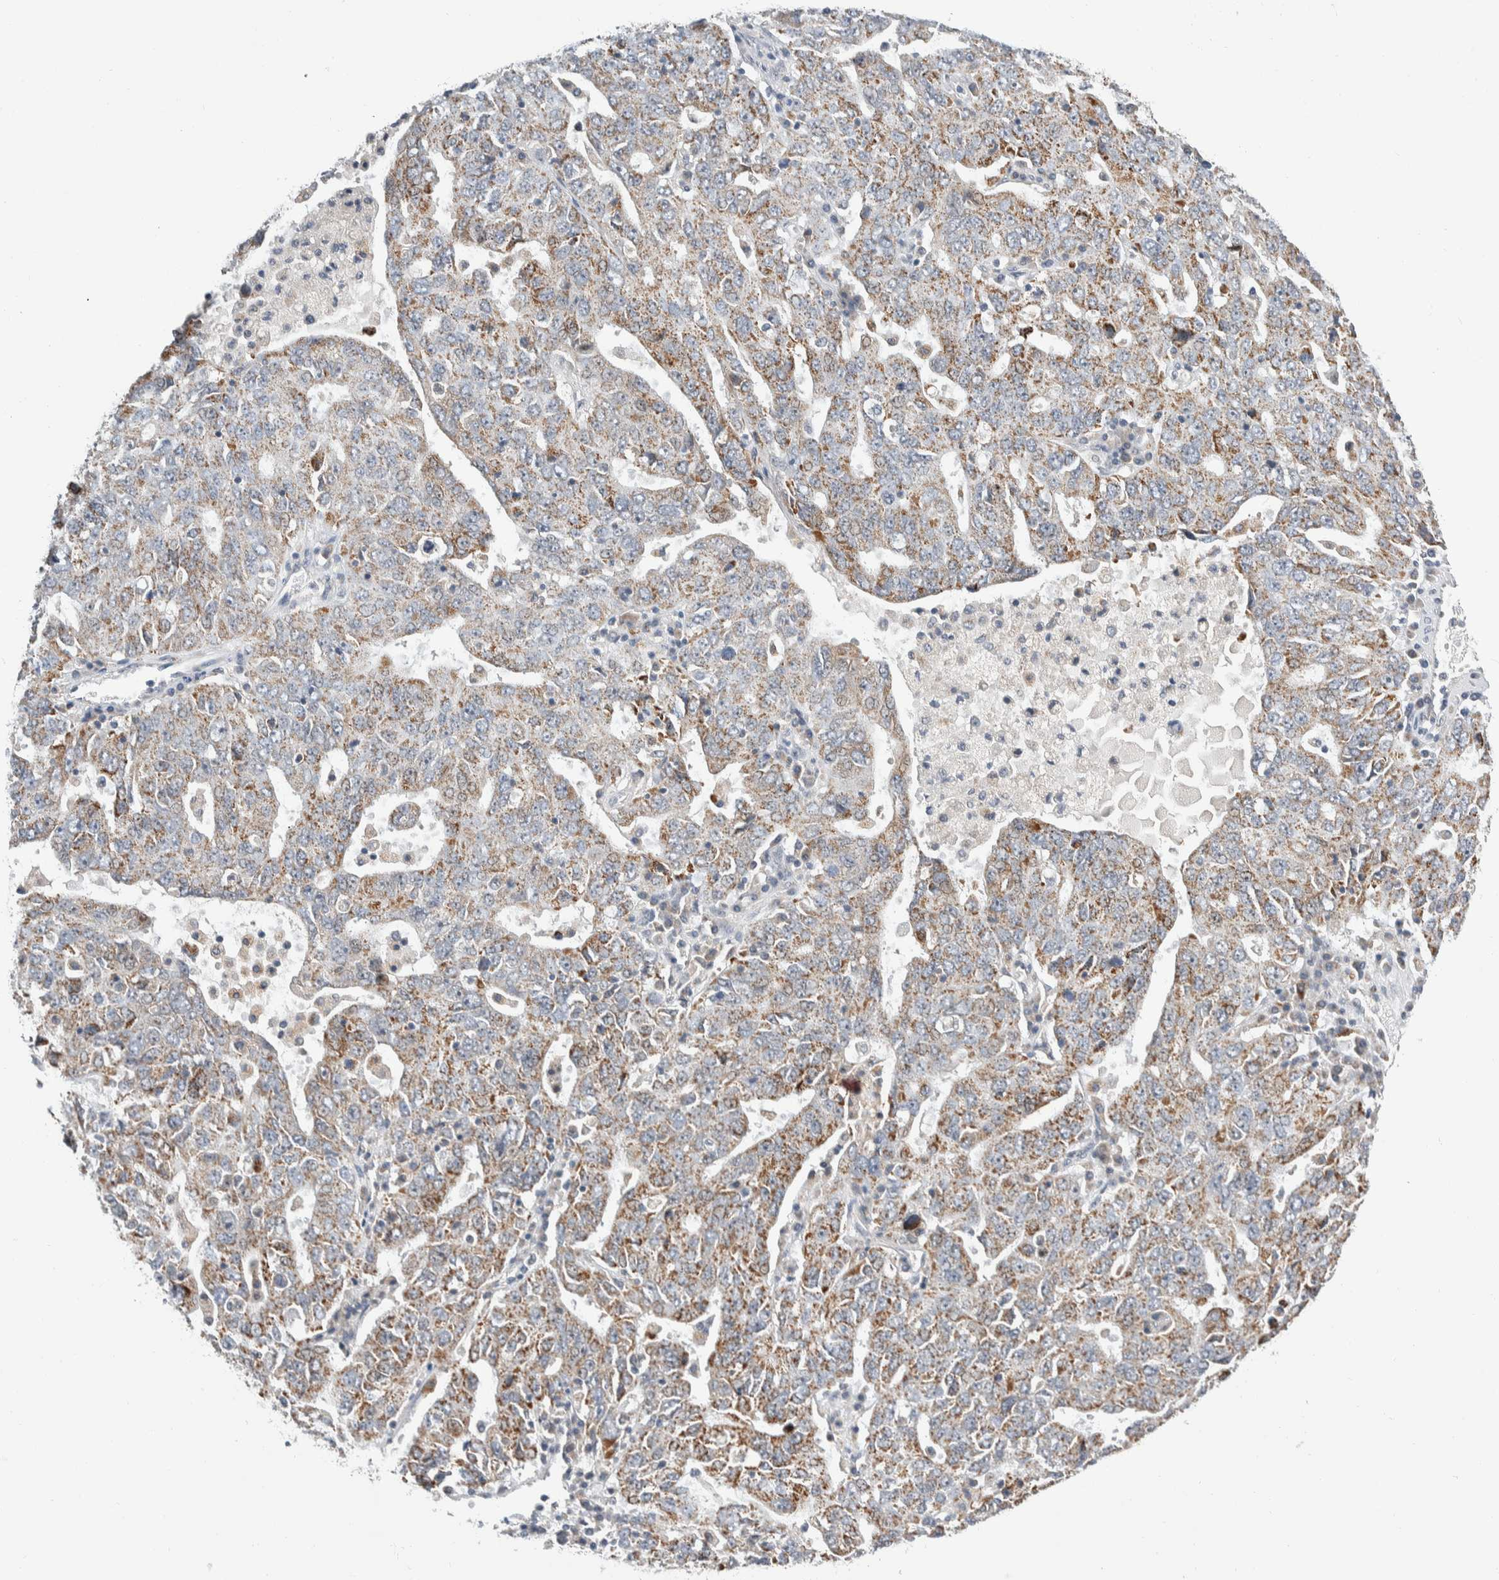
{"staining": {"intensity": "moderate", "quantity": "25%-75%", "location": "cytoplasmic/membranous"}, "tissue": "ovarian cancer", "cell_type": "Tumor cells", "image_type": "cancer", "snomed": [{"axis": "morphology", "description": "Carcinoma, endometroid"}, {"axis": "topography", "description": "Ovary"}], "caption": "Protein expression by immunohistochemistry (IHC) demonstrates moderate cytoplasmic/membranous expression in about 25%-75% of tumor cells in ovarian cancer.", "gene": "SHPK", "patient": {"sex": "female", "age": 62}}